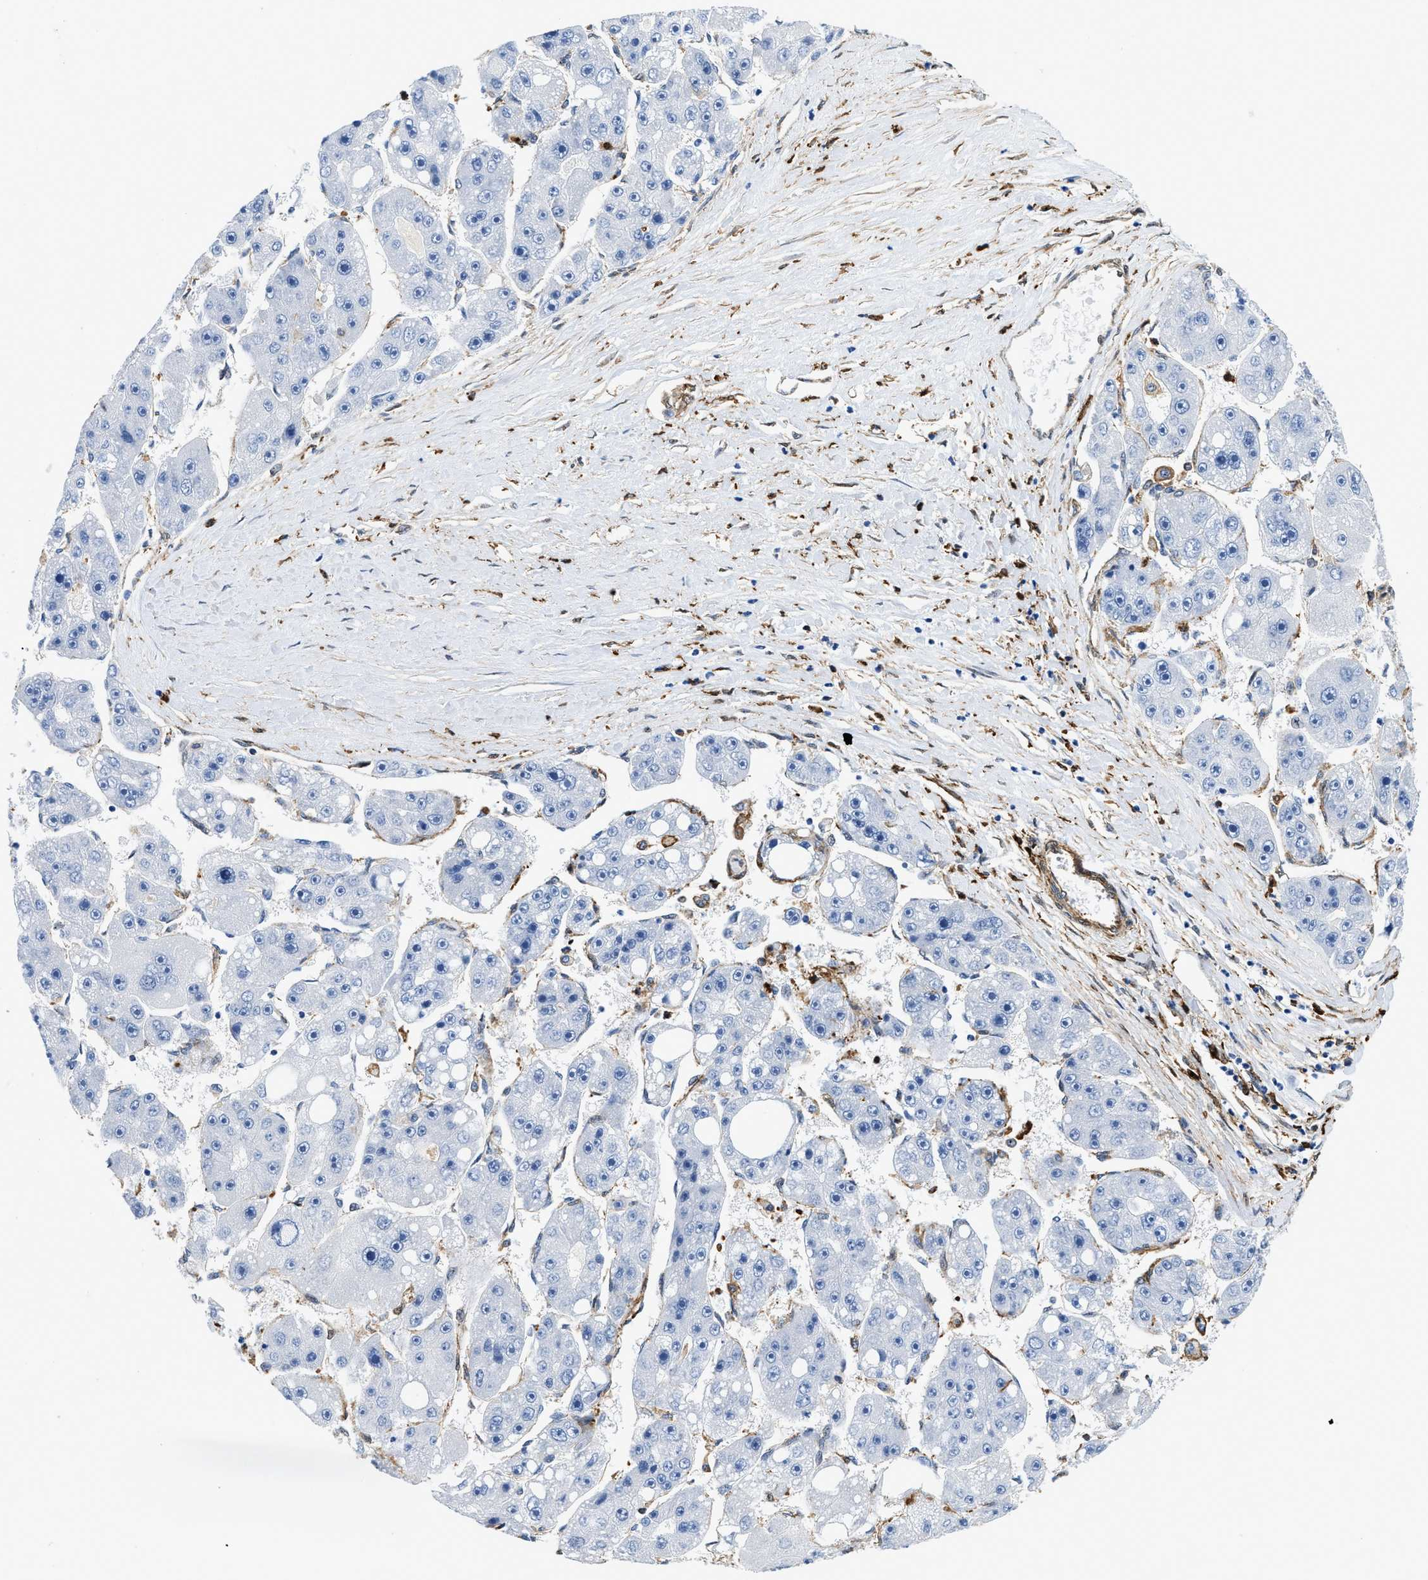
{"staining": {"intensity": "negative", "quantity": "none", "location": "none"}, "tissue": "liver cancer", "cell_type": "Tumor cells", "image_type": "cancer", "snomed": [{"axis": "morphology", "description": "Carcinoma, Hepatocellular, NOS"}, {"axis": "topography", "description": "Liver"}], "caption": "Hepatocellular carcinoma (liver) was stained to show a protein in brown. There is no significant expression in tumor cells.", "gene": "GSN", "patient": {"sex": "female", "age": 61}}